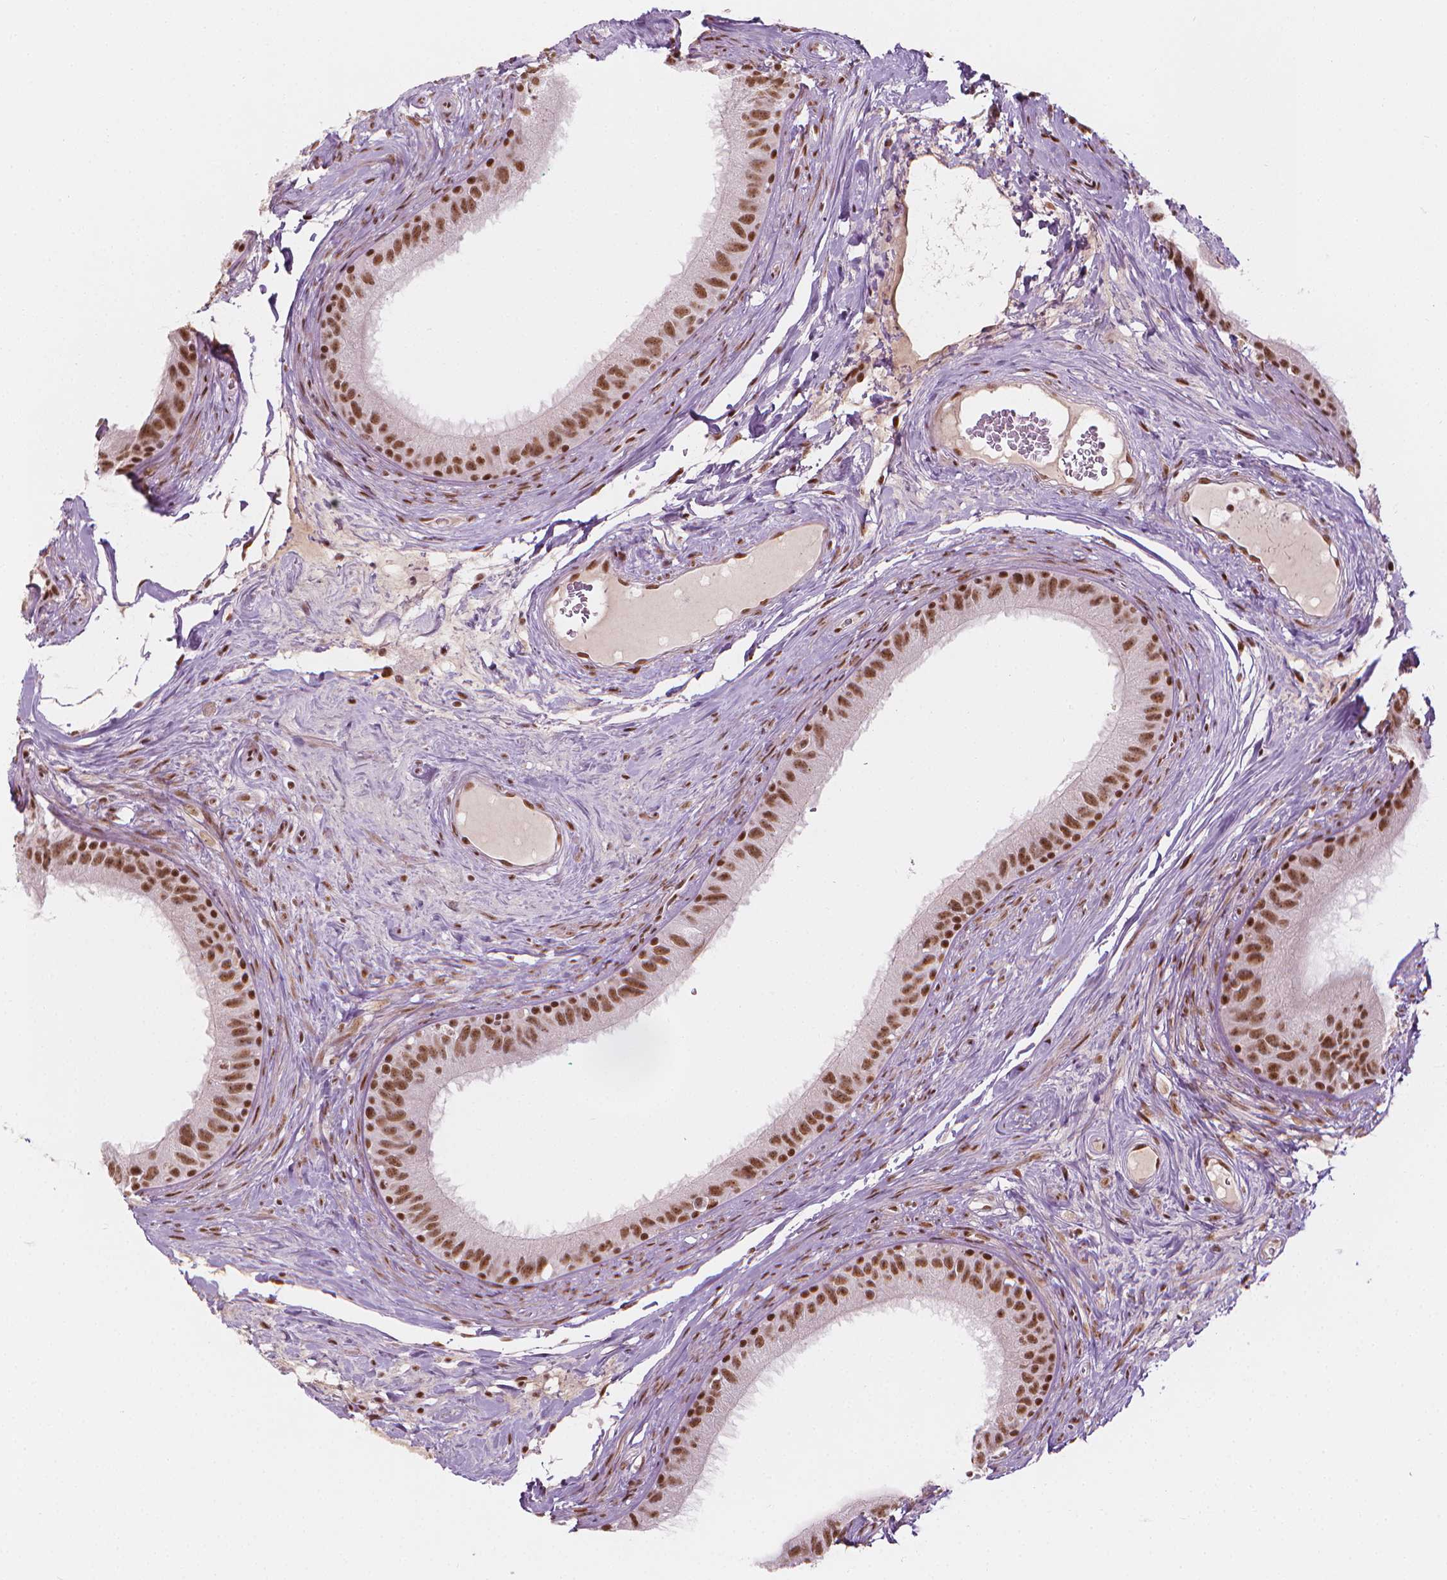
{"staining": {"intensity": "moderate", "quantity": ">75%", "location": "nuclear"}, "tissue": "epididymis", "cell_type": "Glandular cells", "image_type": "normal", "snomed": [{"axis": "morphology", "description": "Normal tissue, NOS"}, {"axis": "topography", "description": "Epididymis"}], "caption": "Protein staining demonstrates moderate nuclear staining in about >75% of glandular cells in unremarkable epididymis.", "gene": "ELF2", "patient": {"sex": "male", "age": 59}}